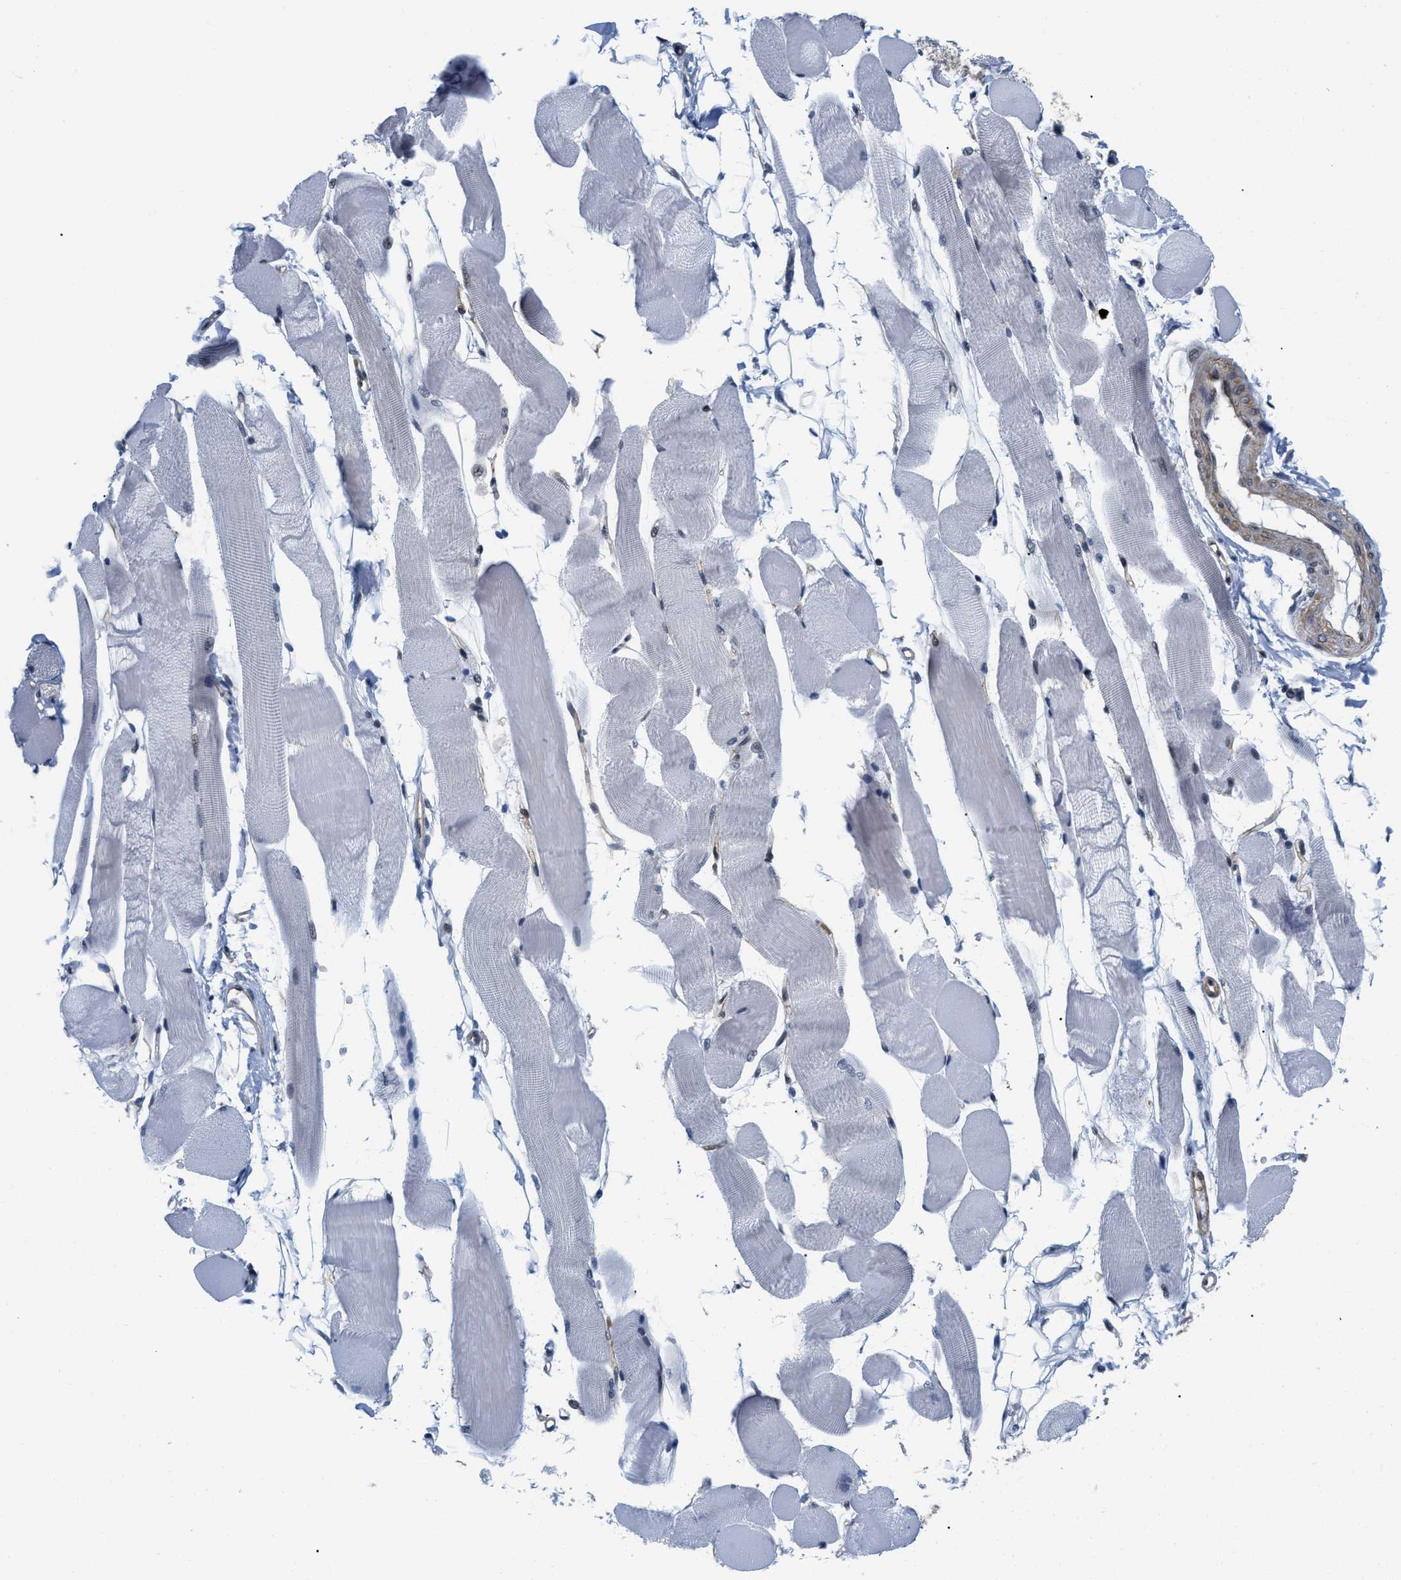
{"staining": {"intensity": "negative", "quantity": "none", "location": "none"}, "tissue": "skeletal muscle", "cell_type": "Myocytes", "image_type": "normal", "snomed": [{"axis": "morphology", "description": "Normal tissue, NOS"}, {"axis": "topography", "description": "Skeletal muscle"}, {"axis": "topography", "description": "Peripheral nerve tissue"}], "caption": "Immunohistochemistry (IHC) histopathology image of normal skeletal muscle: skeletal muscle stained with DAB reveals no significant protein staining in myocytes.", "gene": "GPRASP2", "patient": {"sex": "female", "age": 84}}